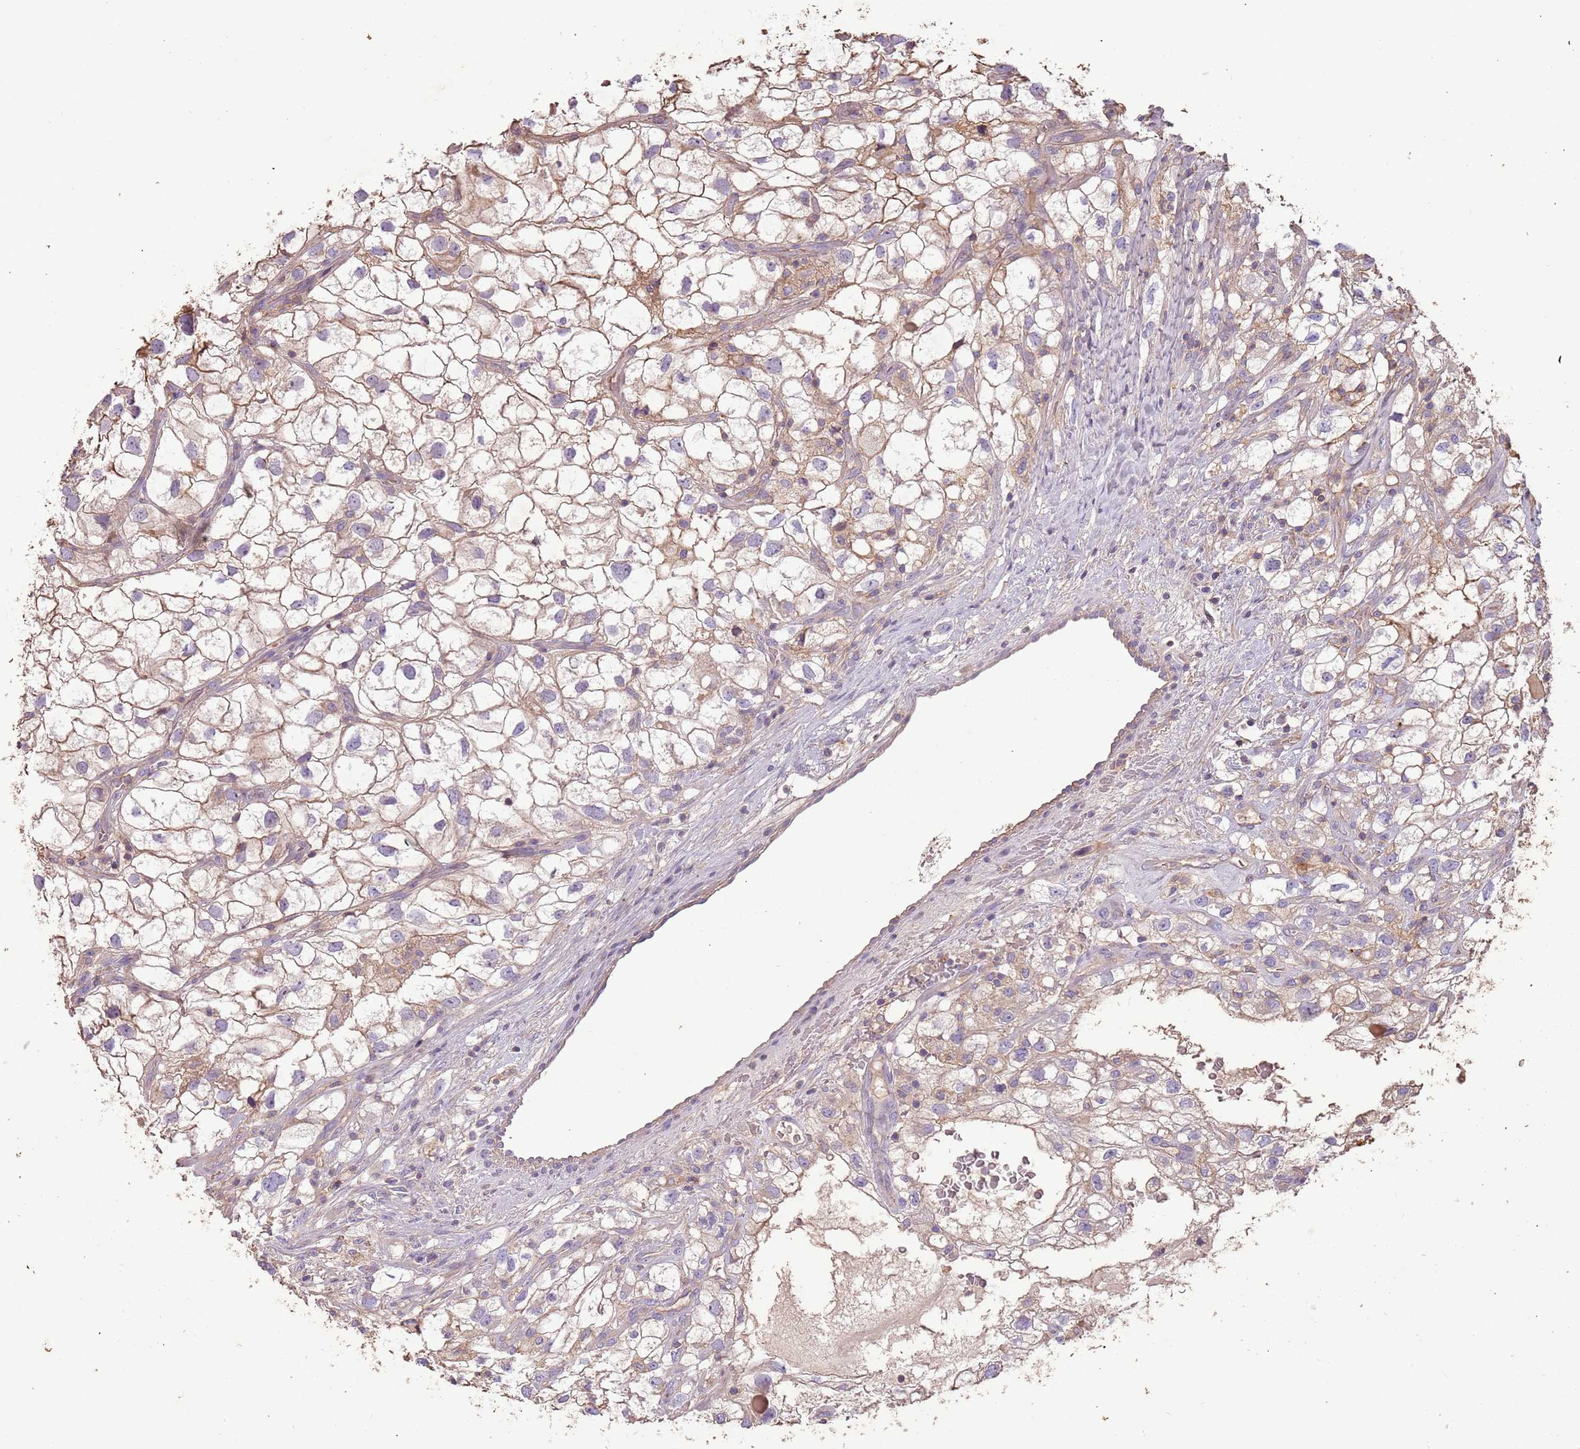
{"staining": {"intensity": "moderate", "quantity": "25%-75%", "location": "cytoplasmic/membranous"}, "tissue": "renal cancer", "cell_type": "Tumor cells", "image_type": "cancer", "snomed": [{"axis": "morphology", "description": "Adenocarcinoma, NOS"}, {"axis": "topography", "description": "Kidney"}], "caption": "Moderate cytoplasmic/membranous expression for a protein is present in approximately 25%-75% of tumor cells of renal cancer (adenocarcinoma) using immunohistochemistry.", "gene": "FECH", "patient": {"sex": "male", "age": 59}}